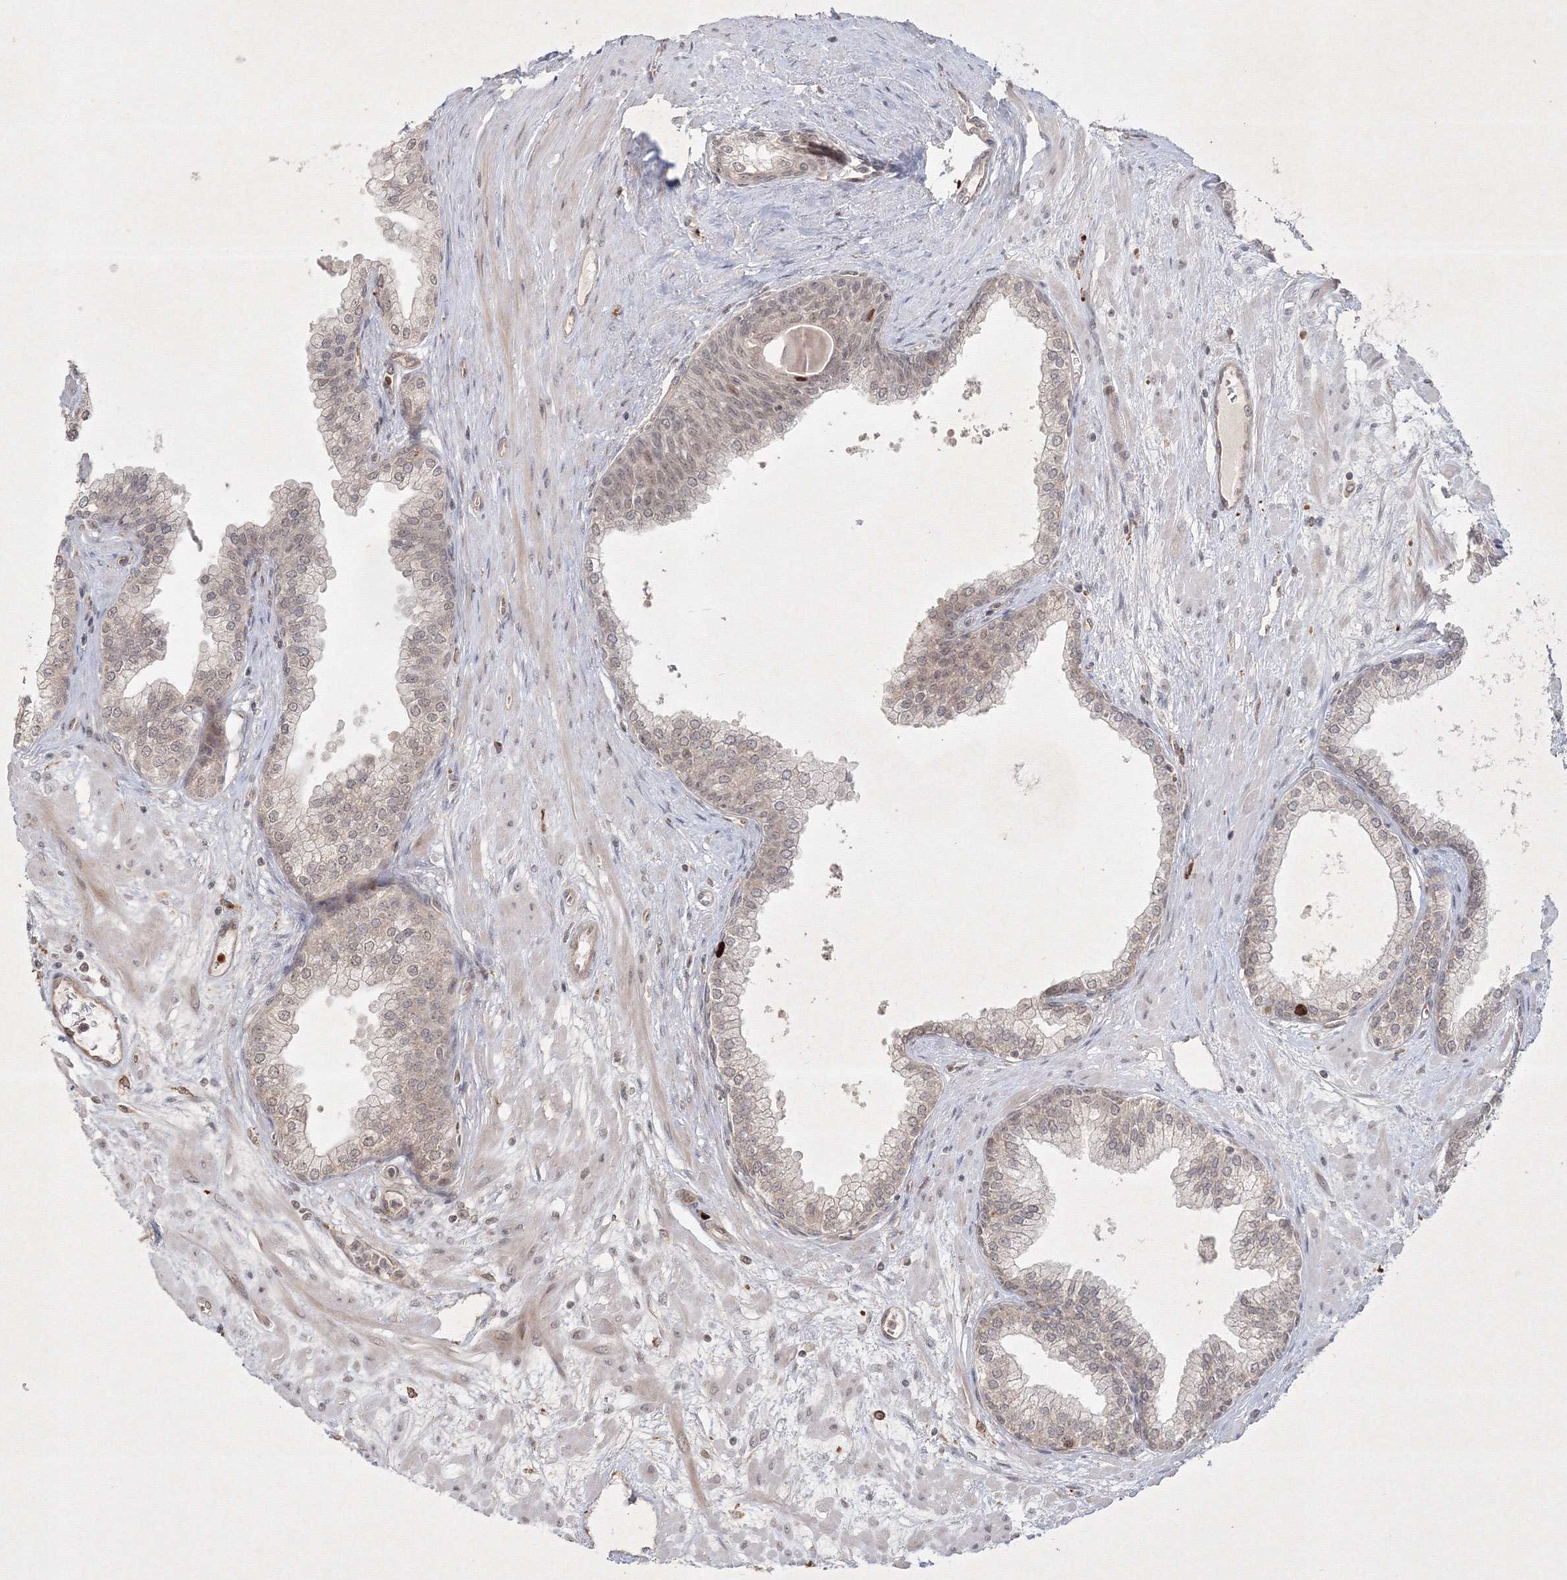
{"staining": {"intensity": "moderate", "quantity": ">75%", "location": "cytoplasmic/membranous,nuclear"}, "tissue": "prostate", "cell_type": "Glandular cells", "image_type": "normal", "snomed": [{"axis": "morphology", "description": "Normal tissue, NOS"}, {"axis": "morphology", "description": "Urothelial carcinoma, Low grade"}, {"axis": "topography", "description": "Urinary bladder"}, {"axis": "topography", "description": "Prostate"}], "caption": "A medium amount of moderate cytoplasmic/membranous,nuclear staining is appreciated in approximately >75% of glandular cells in normal prostate.", "gene": "KIF20A", "patient": {"sex": "male", "age": 60}}